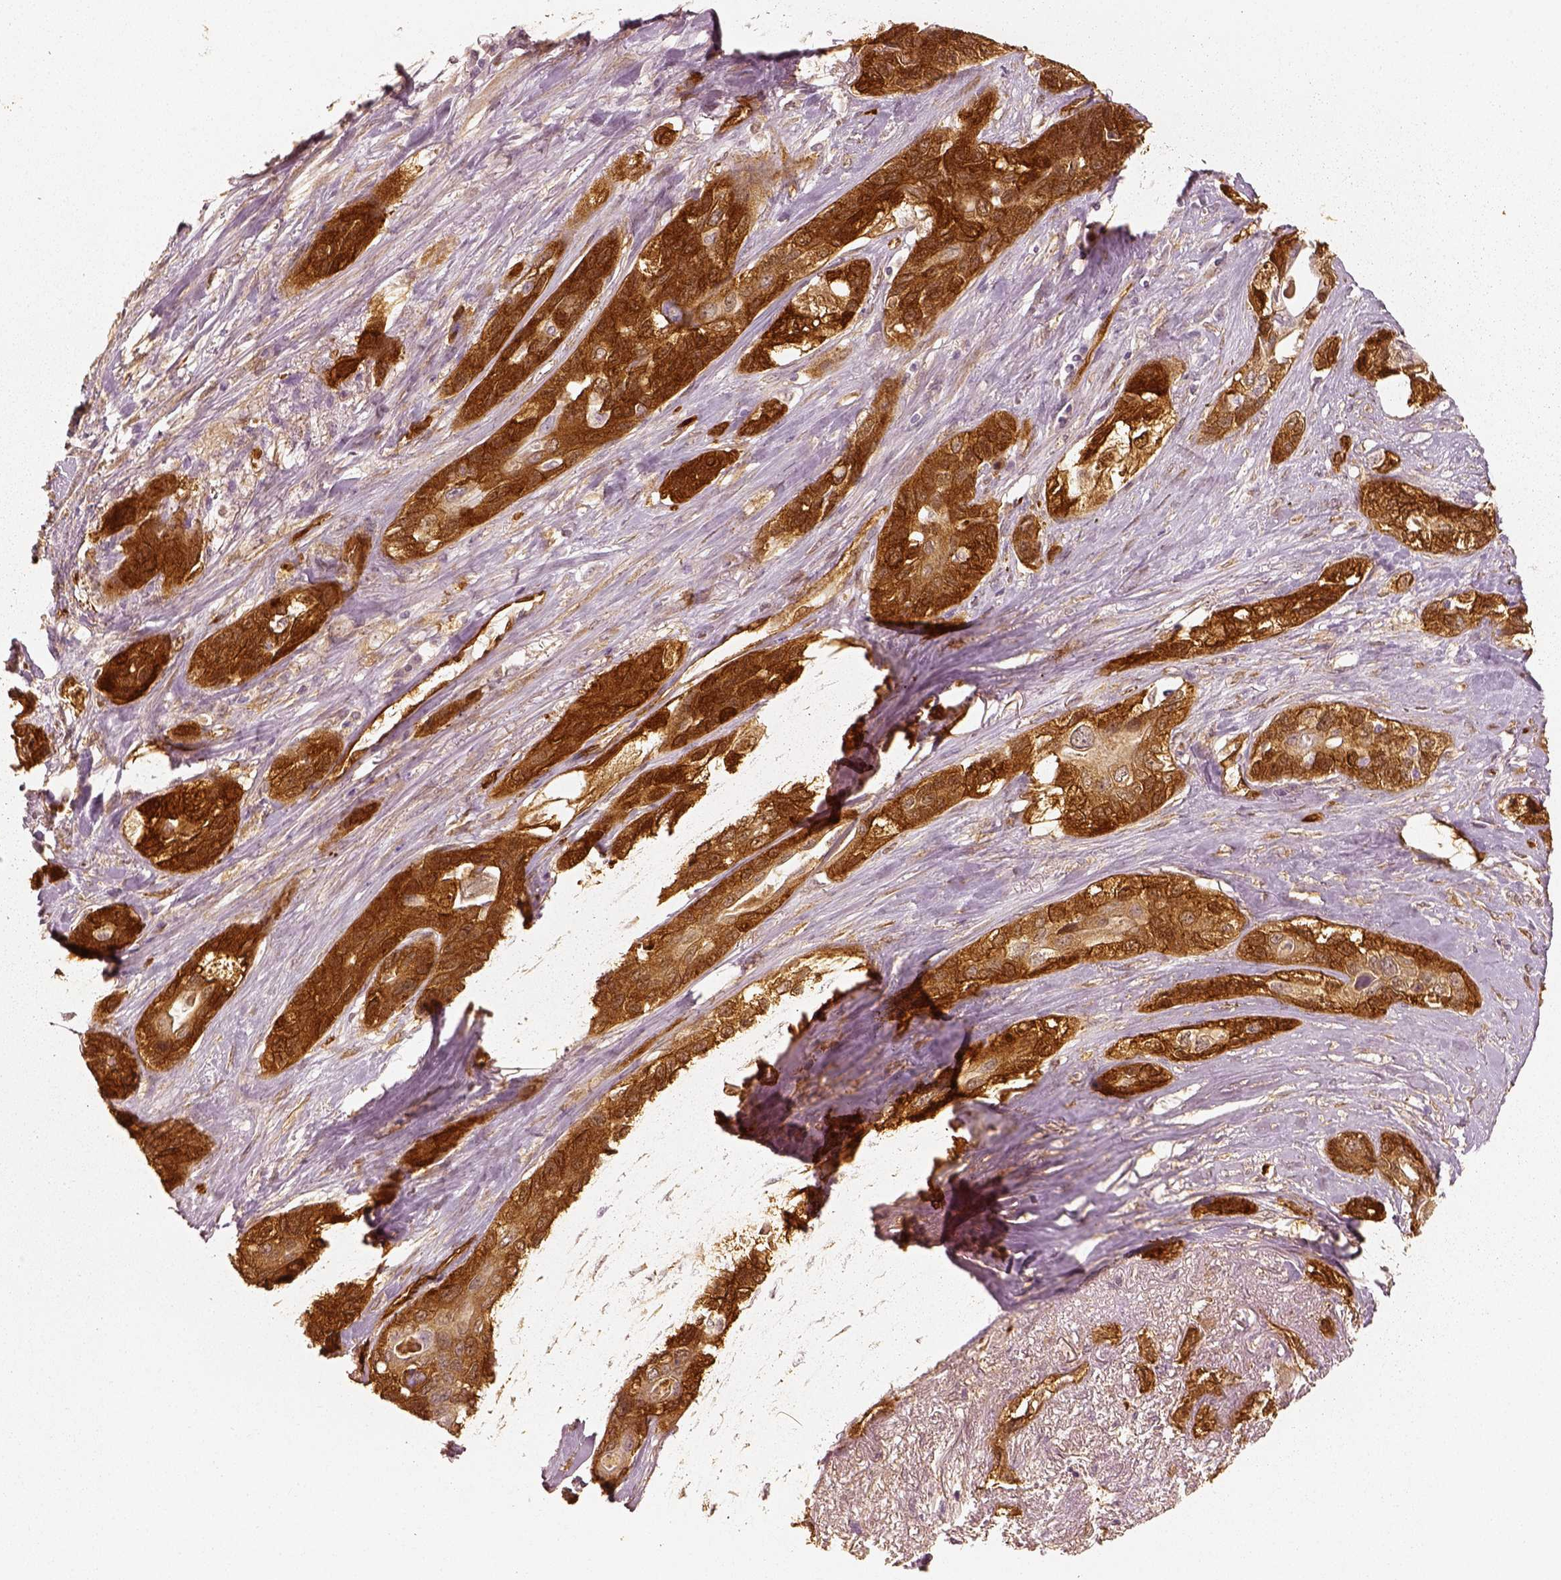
{"staining": {"intensity": "strong", "quantity": ">75%", "location": "cytoplasmic/membranous"}, "tissue": "lung cancer", "cell_type": "Tumor cells", "image_type": "cancer", "snomed": [{"axis": "morphology", "description": "Squamous cell carcinoma, NOS"}, {"axis": "topography", "description": "Lung"}], "caption": "High-power microscopy captured an IHC micrograph of lung cancer (squamous cell carcinoma), revealing strong cytoplasmic/membranous positivity in approximately >75% of tumor cells. (Stains: DAB (3,3'-diaminobenzidine) in brown, nuclei in blue, Microscopy: brightfield microscopy at high magnification).", "gene": "FSCN1", "patient": {"sex": "female", "age": 70}}